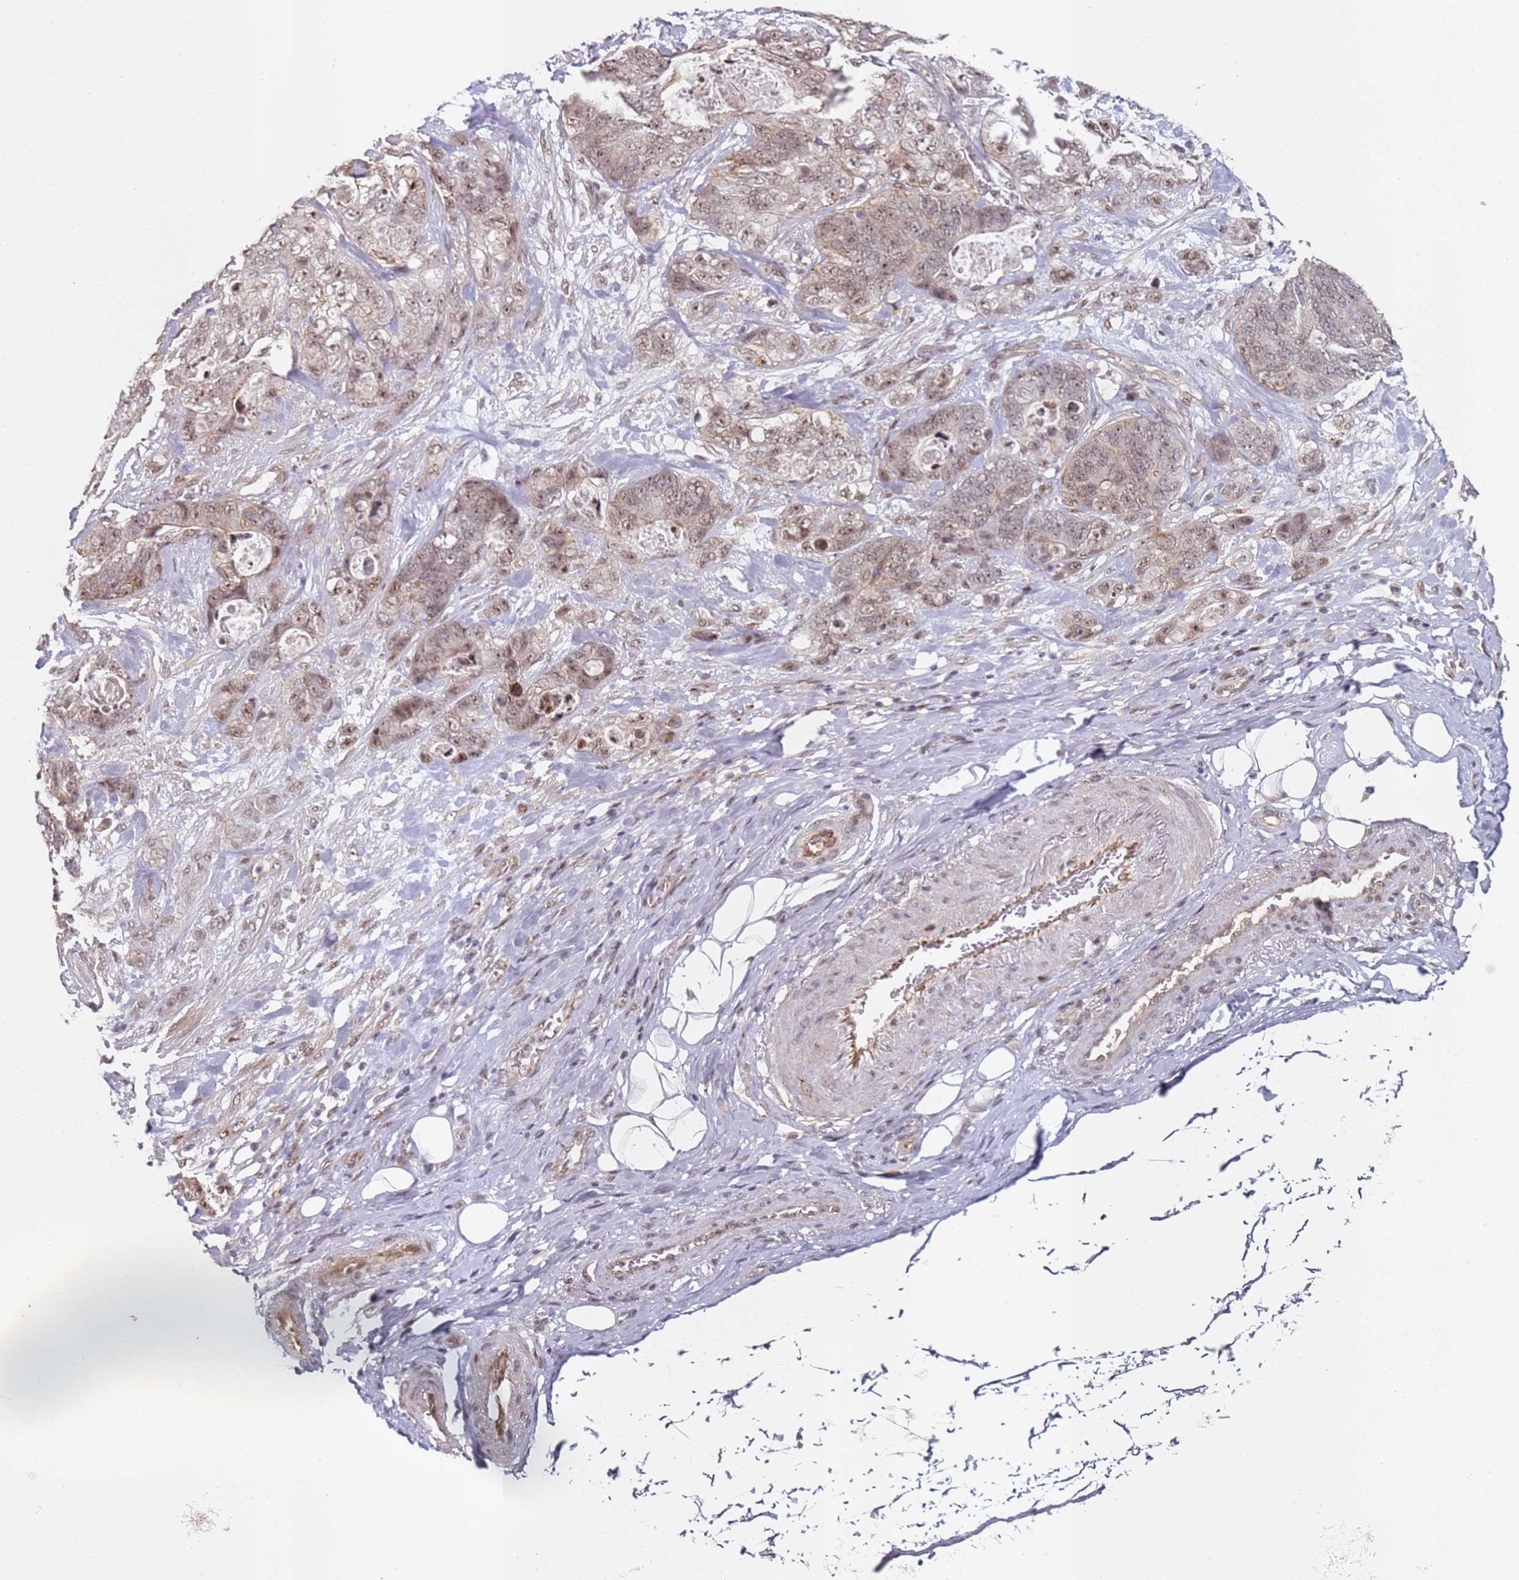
{"staining": {"intensity": "weak", "quantity": ">75%", "location": "nuclear"}, "tissue": "stomach cancer", "cell_type": "Tumor cells", "image_type": "cancer", "snomed": [{"axis": "morphology", "description": "Normal tissue, NOS"}, {"axis": "morphology", "description": "Adenocarcinoma, NOS"}, {"axis": "topography", "description": "Stomach"}], "caption": "Weak nuclear protein expression is appreciated in about >75% of tumor cells in adenocarcinoma (stomach).", "gene": "ATF6B", "patient": {"sex": "female", "age": 89}}